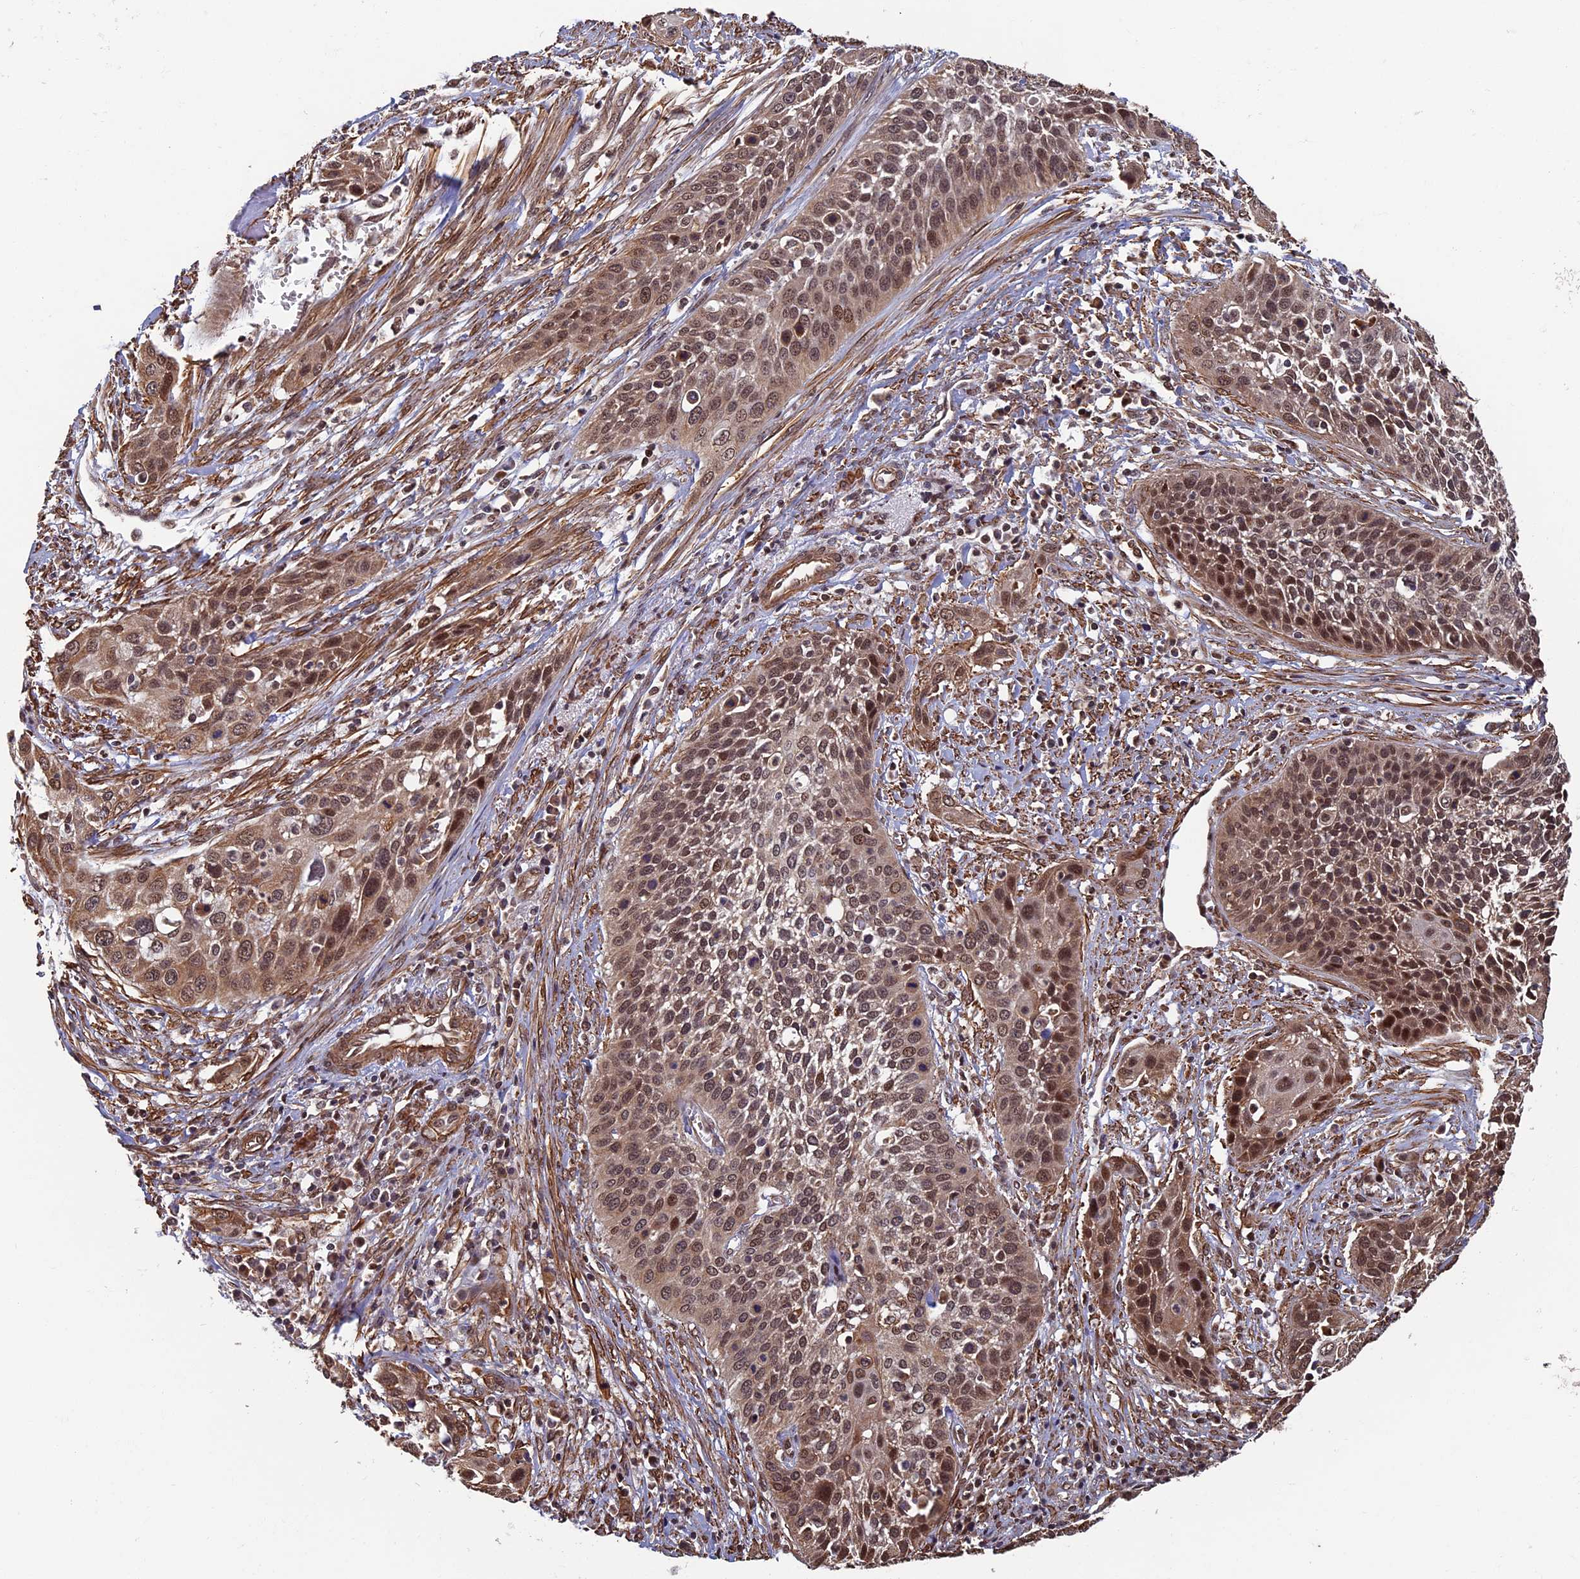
{"staining": {"intensity": "moderate", "quantity": ">75%", "location": "cytoplasmic/membranous,nuclear"}, "tissue": "cervical cancer", "cell_type": "Tumor cells", "image_type": "cancer", "snomed": [{"axis": "morphology", "description": "Squamous cell carcinoma, NOS"}, {"axis": "topography", "description": "Cervix"}], "caption": "Tumor cells show medium levels of moderate cytoplasmic/membranous and nuclear expression in approximately >75% of cells in cervical squamous cell carcinoma. (IHC, brightfield microscopy, high magnification).", "gene": "CTDP1", "patient": {"sex": "female", "age": 34}}